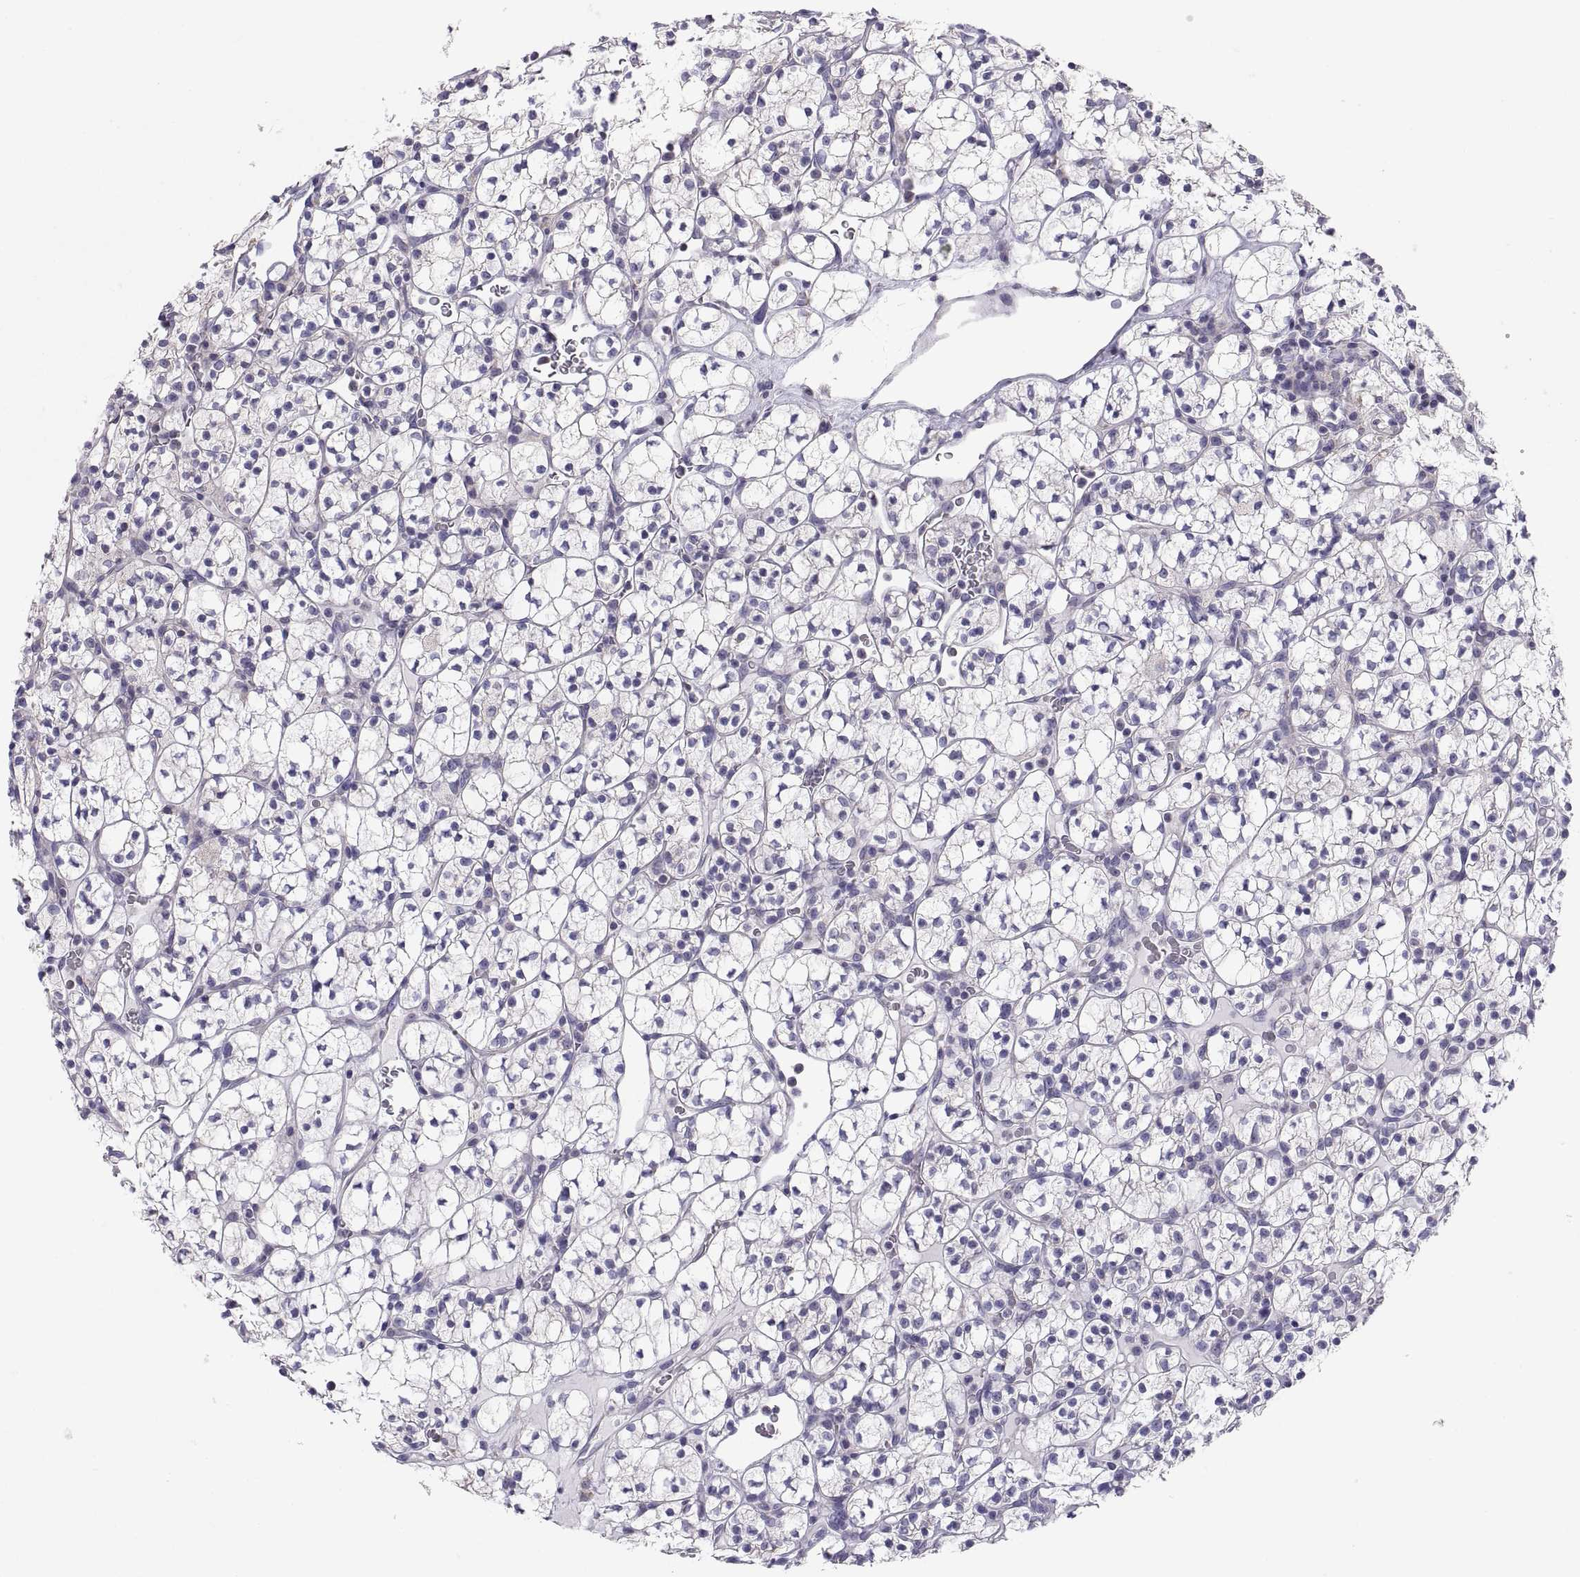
{"staining": {"intensity": "negative", "quantity": "none", "location": "none"}, "tissue": "renal cancer", "cell_type": "Tumor cells", "image_type": "cancer", "snomed": [{"axis": "morphology", "description": "Adenocarcinoma, NOS"}, {"axis": "topography", "description": "Kidney"}], "caption": "A high-resolution image shows immunohistochemistry staining of renal cancer (adenocarcinoma), which demonstrates no significant staining in tumor cells.", "gene": "TNNC1", "patient": {"sex": "female", "age": 89}}